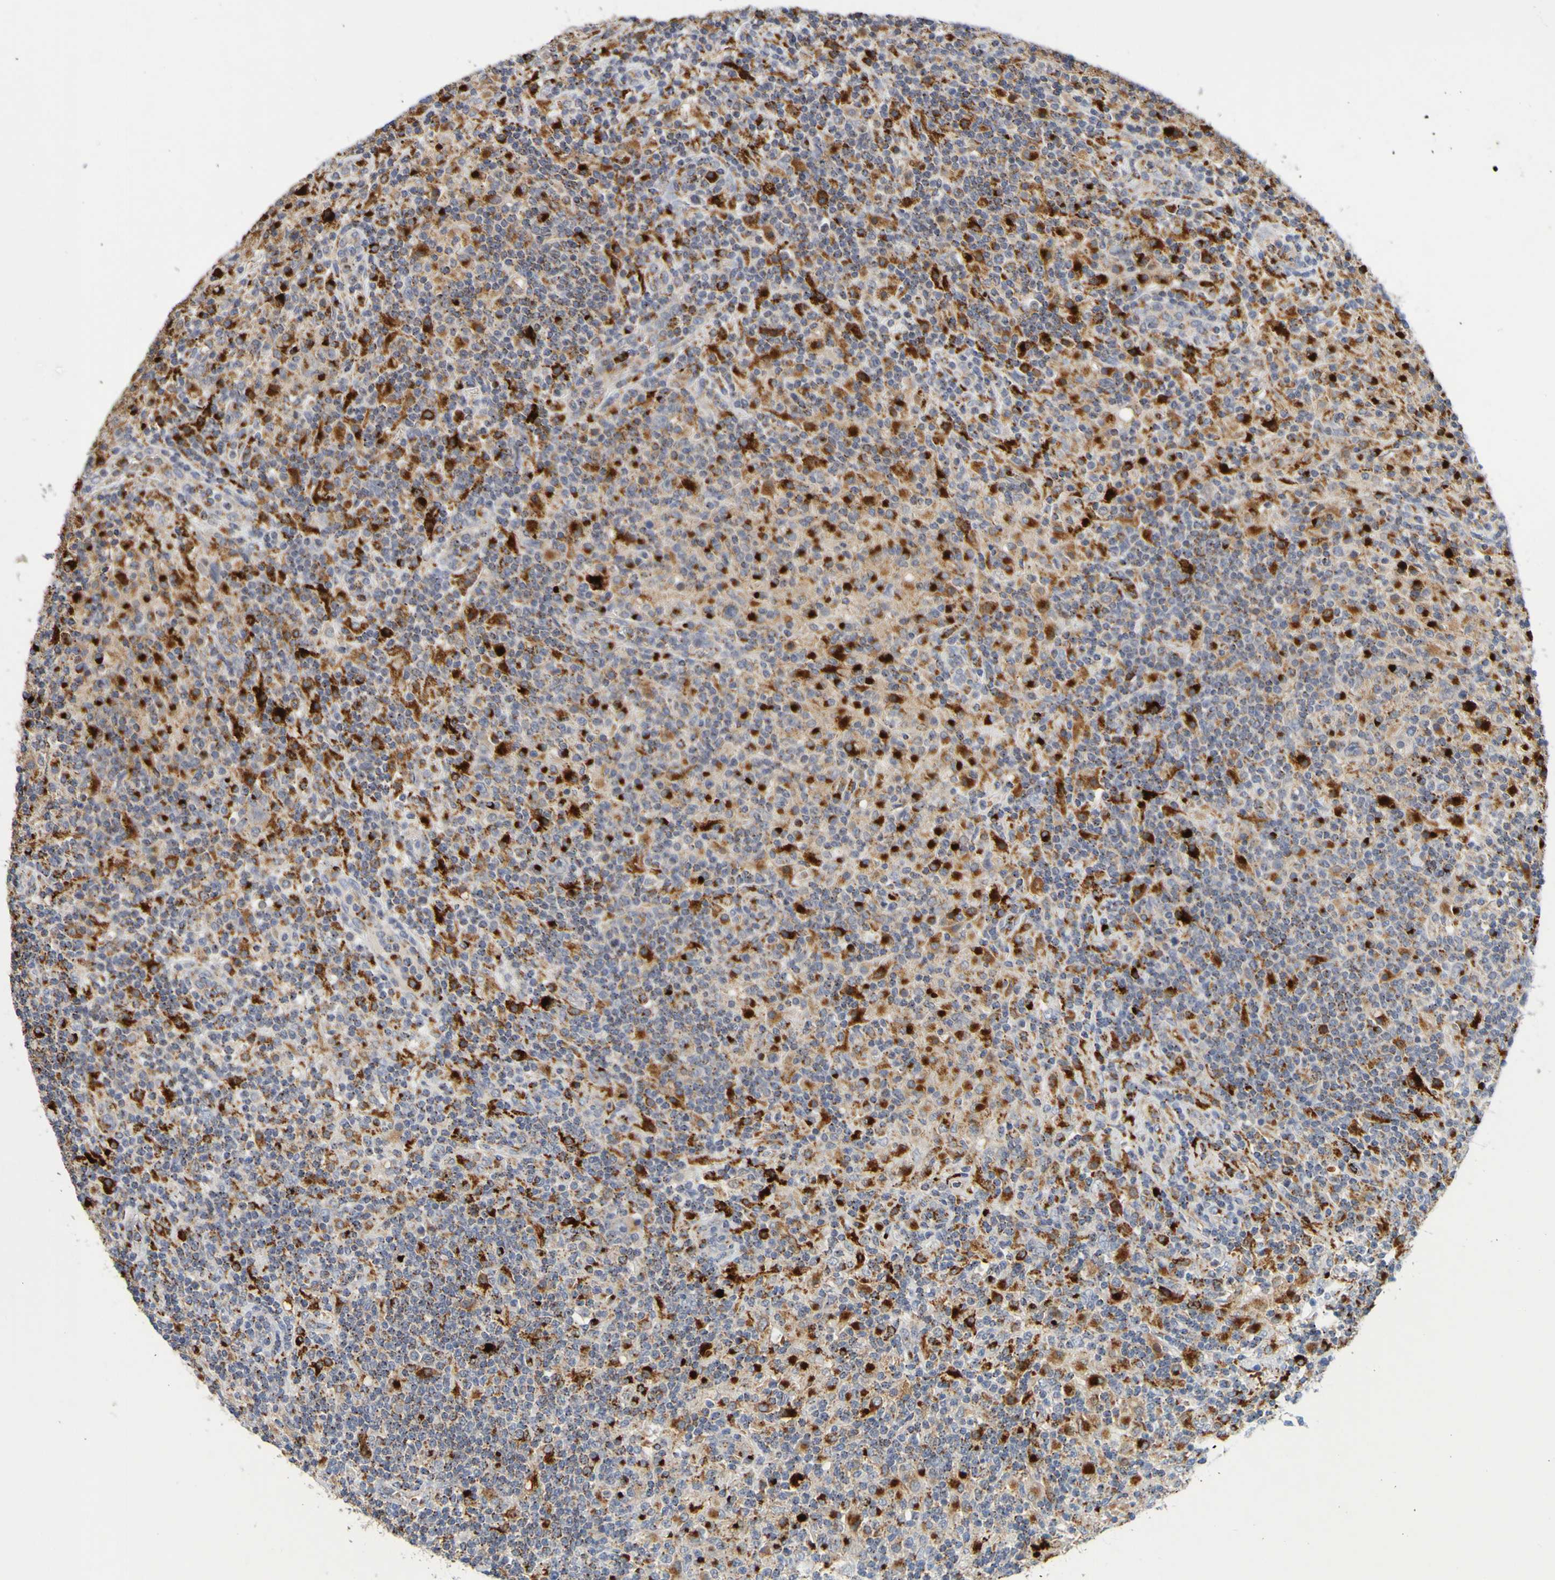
{"staining": {"intensity": "moderate", "quantity": "<25%", "location": "cytoplasmic/membranous"}, "tissue": "lymphoma", "cell_type": "Tumor cells", "image_type": "cancer", "snomed": [{"axis": "morphology", "description": "Hodgkin's disease, NOS"}, {"axis": "topography", "description": "Lymph node"}], "caption": "The image reveals a brown stain indicating the presence of a protein in the cytoplasmic/membranous of tumor cells in lymphoma.", "gene": "TPH1", "patient": {"sex": "male", "age": 70}}